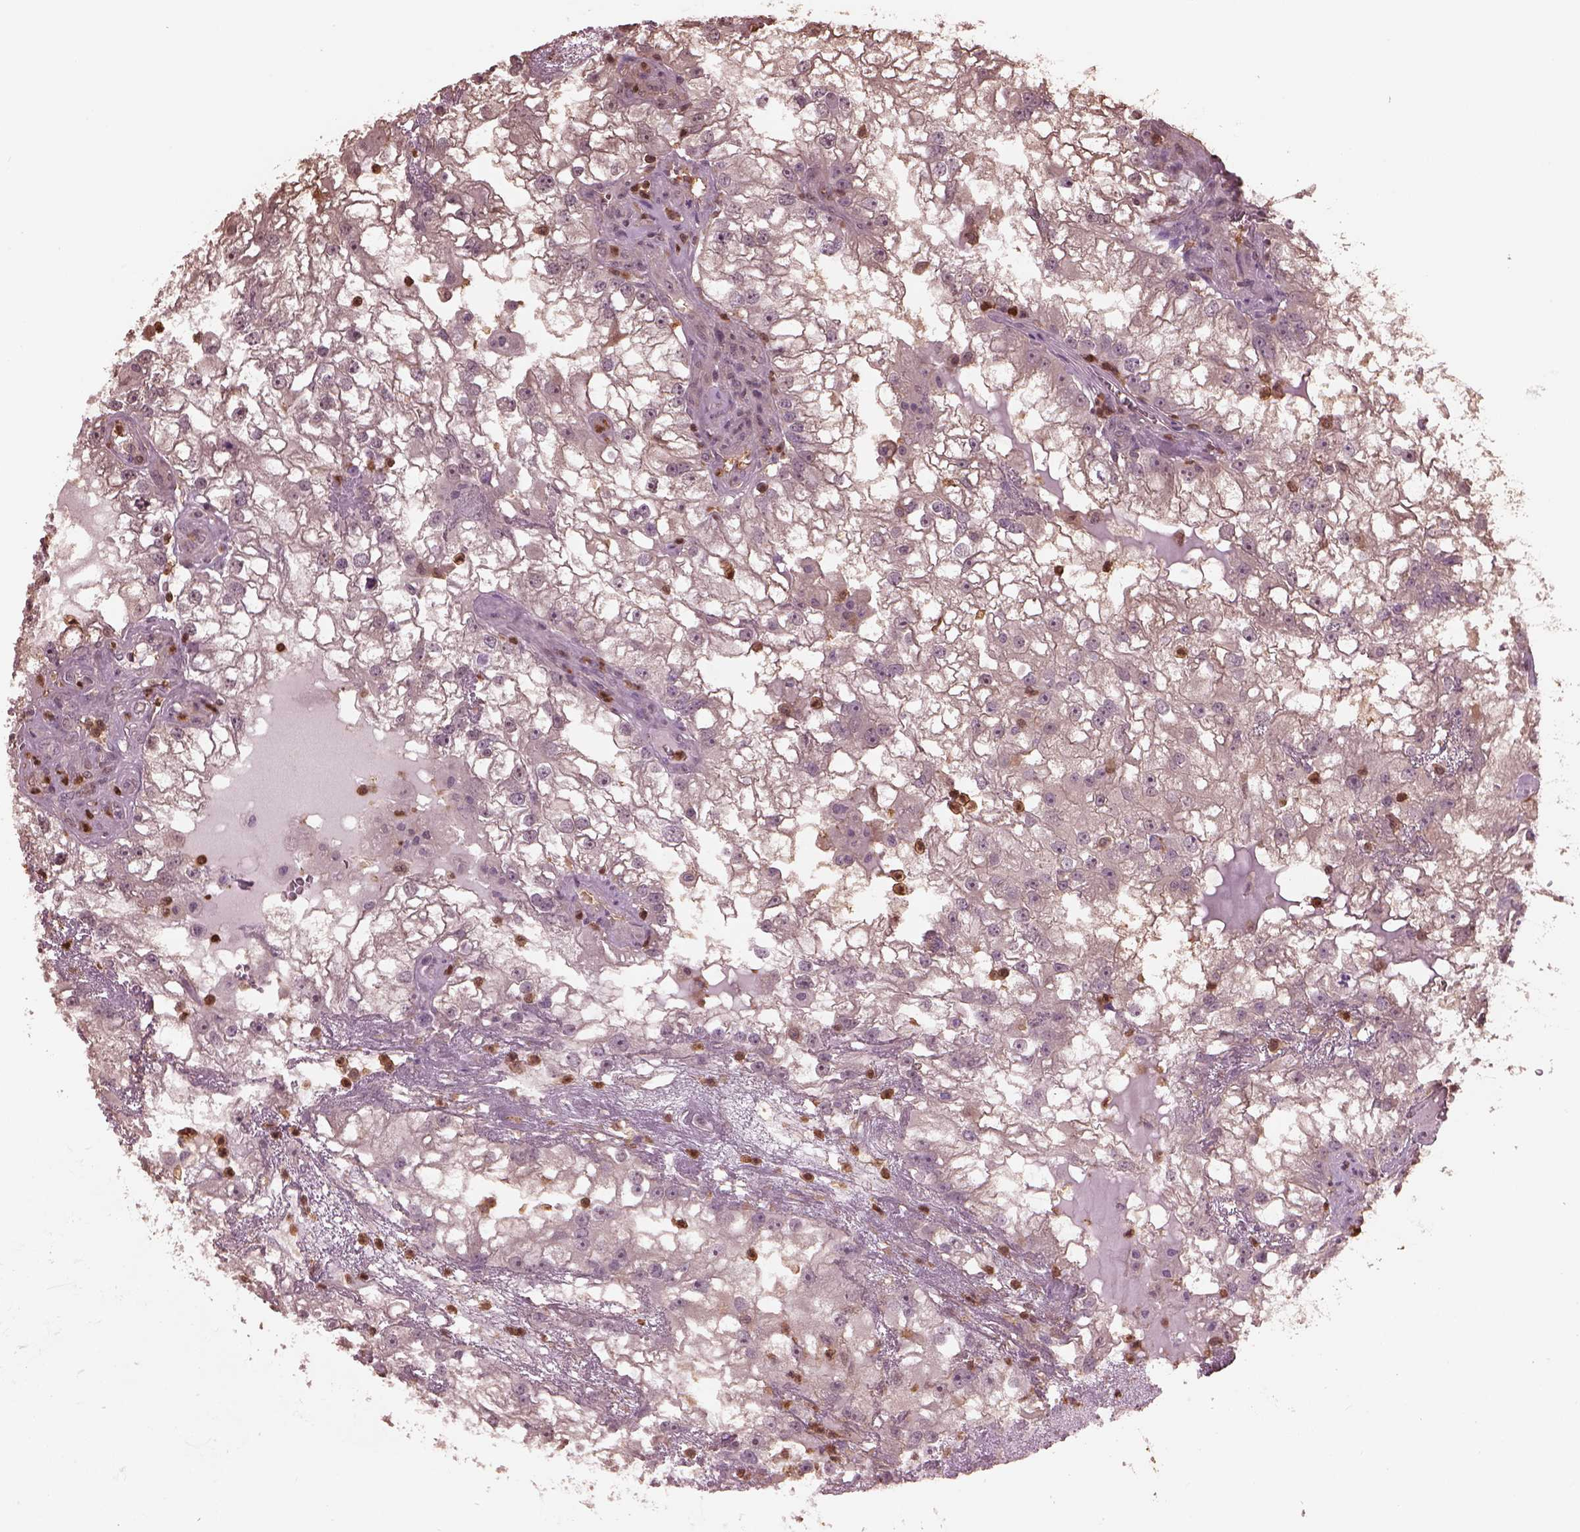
{"staining": {"intensity": "negative", "quantity": "none", "location": "none"}, "tissue": "renal cancer", "cell_type": "Tumor cells", "image_type": "cancer", "snomed": [{"axis": "morphology", "description": "Adenocarcinoma, NOS"}, {"axis": "topography", "description": "Kidney"}], "caption": "DAB (3,3'-diaminobenzidine) immunohistochemical staining of renal adenocarcinoma reveals no significant positivity in tumor cells.", "gene": "IL31RA", "patient": {"sex": "male", "age": 59}}